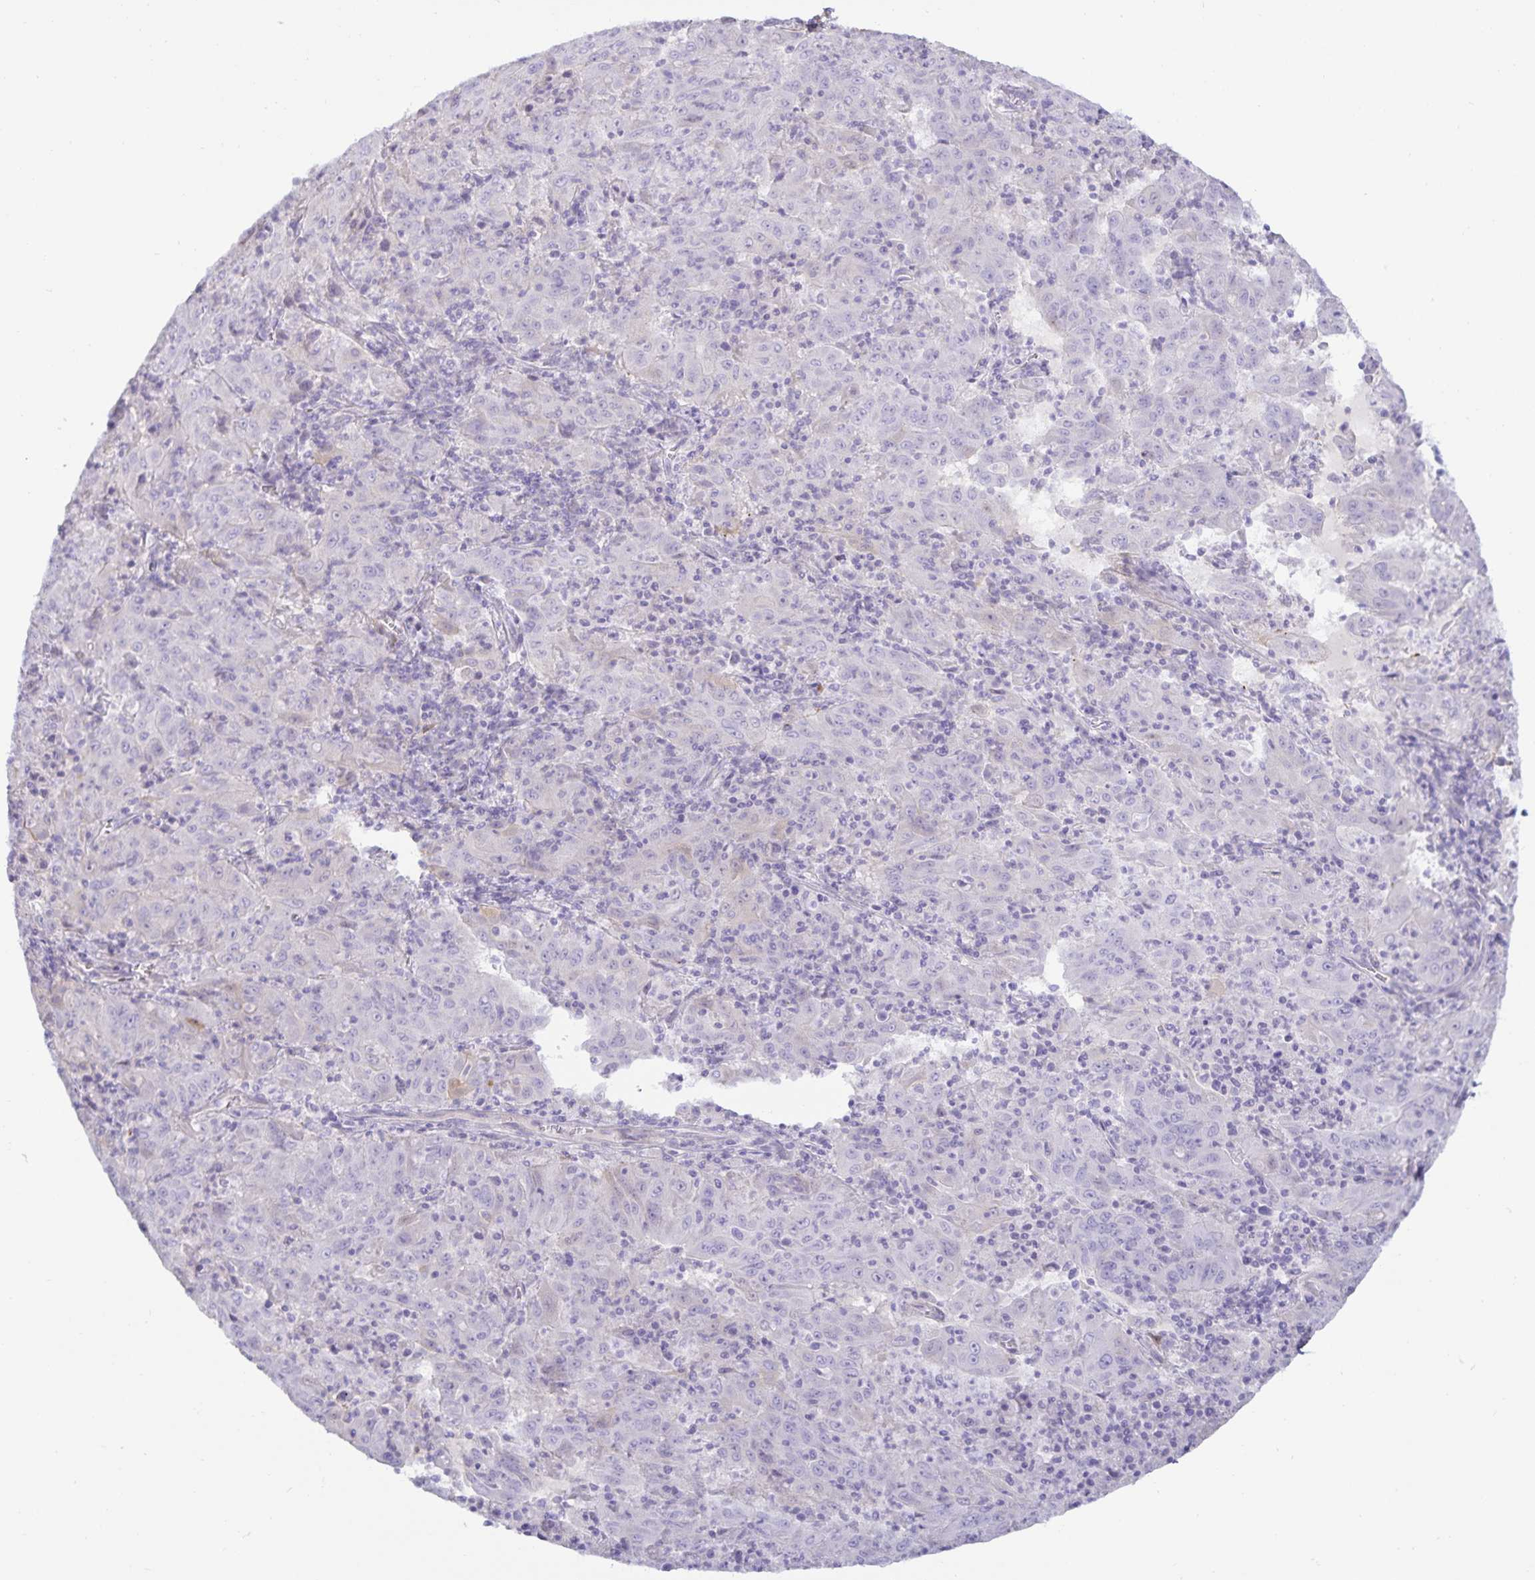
{"staining": {"intensity": "negative", "quantity": "none", "location": "none"}, "tissue": "pancreatic cancer", "cell_type": "Tumor cells", "image_type": "cancer", "snomed": [{"axis": "morphology", "description": "Adenocarcinoma, NOS"}, {"axis": "topography", "description": "Pancreas"}], "caption": "Immunohistochemistry (IHC) micrograph of pancreatic cancer stained for a protein (brown), which reveals no expression in tumor cells.", "gene": "SPAG4", "patient": {"sex": "male", "age": 63}}